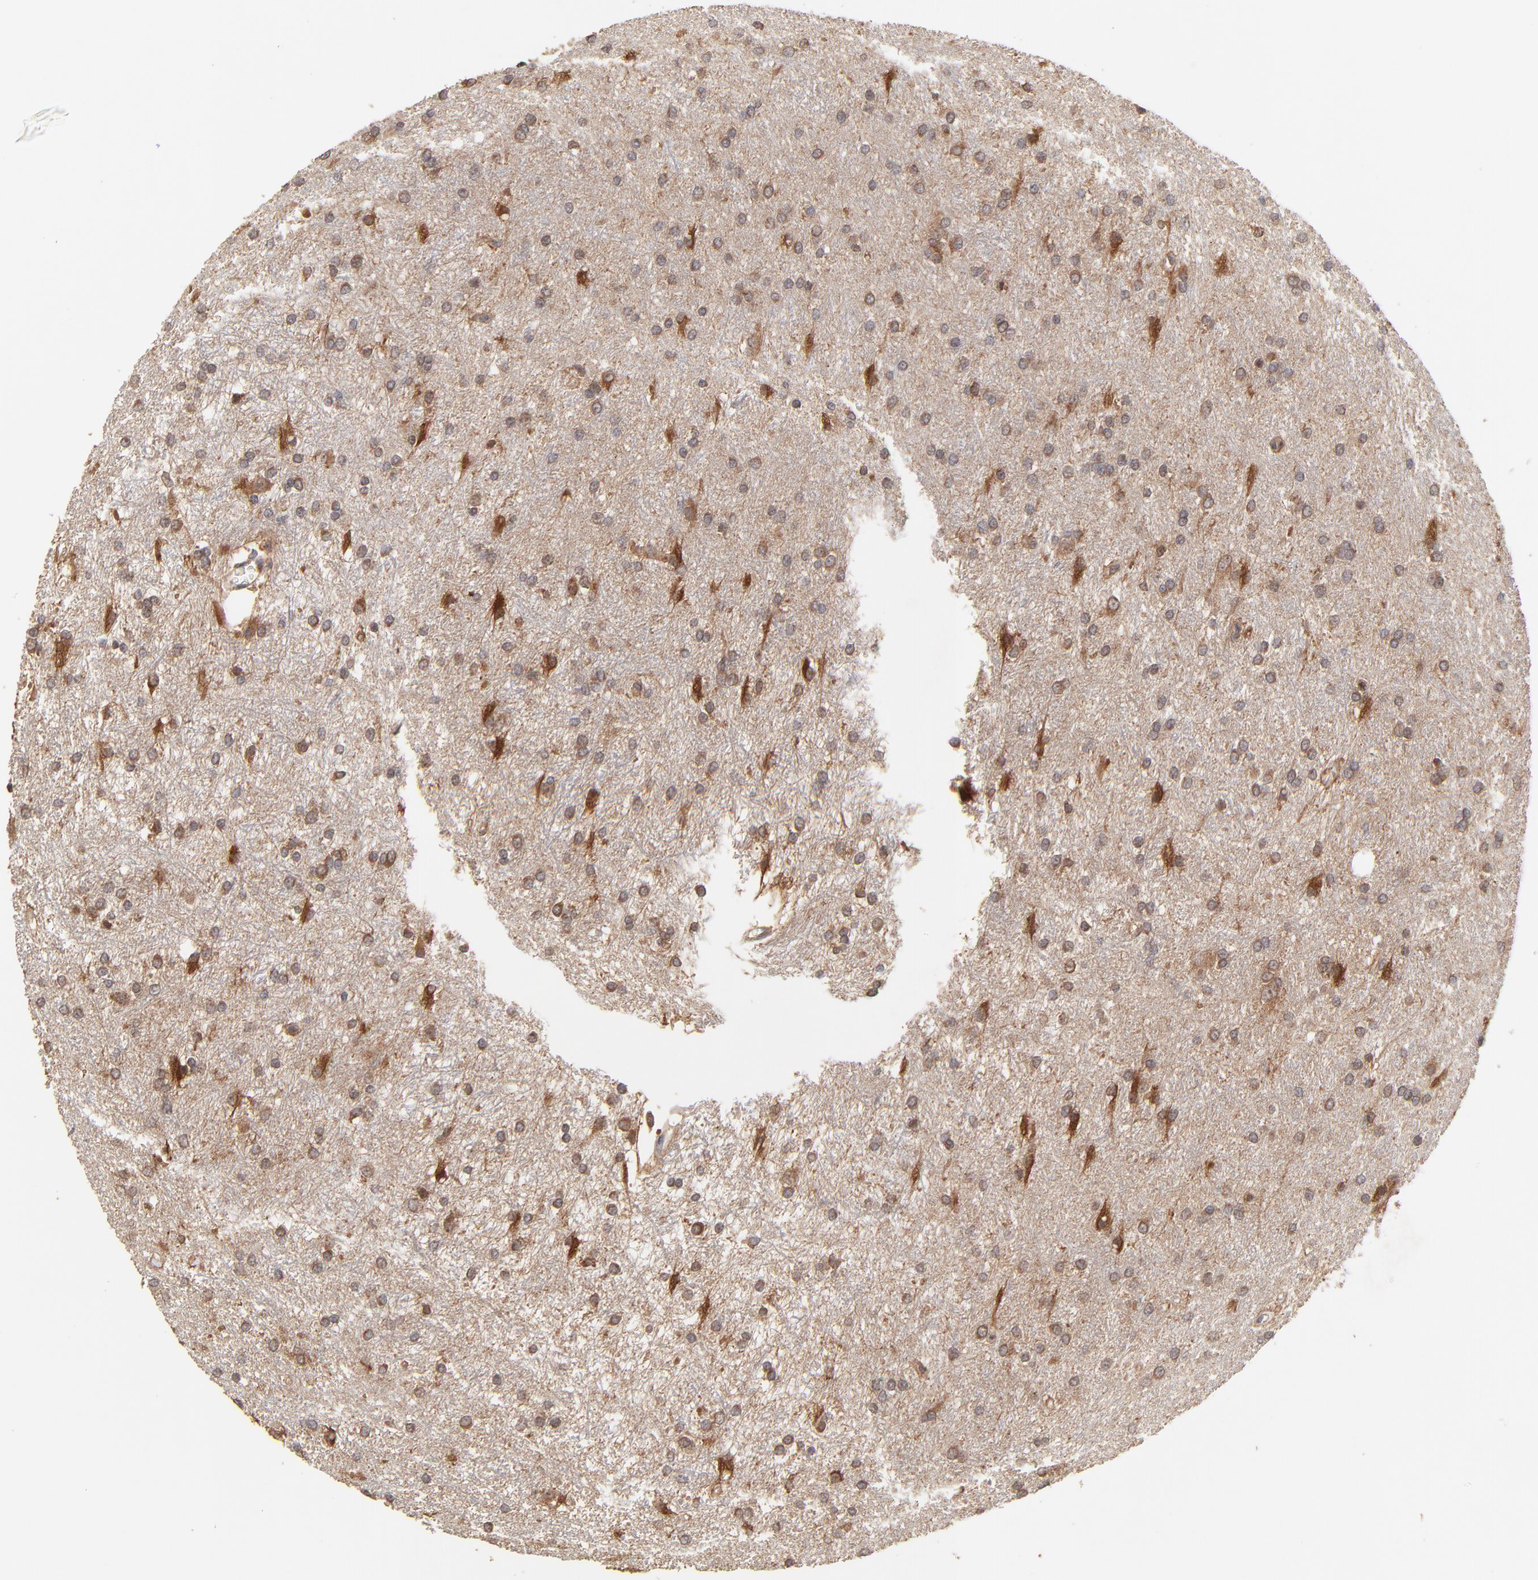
{"staining": {"intensity": "moderate", "quantity": ">75%", "location": "cytoplasmic/membranous"}, "tissue": "glioma", "cell_type": "Tumor cells", "image_type": "cancer", "snomed": [{"axis": "morphology", "description": "Glioma, malignant, High grade"}, {"axis": "topography", "description": "Brain"}], "caption": "Human malignant glioma (high-grade) stained with a brown dye reveals moderate cytoplasmic/membranous positive staining in about >75% of tumor cells.", "gene": "STON2", "patient": {"sex": "female", "age": 50}}